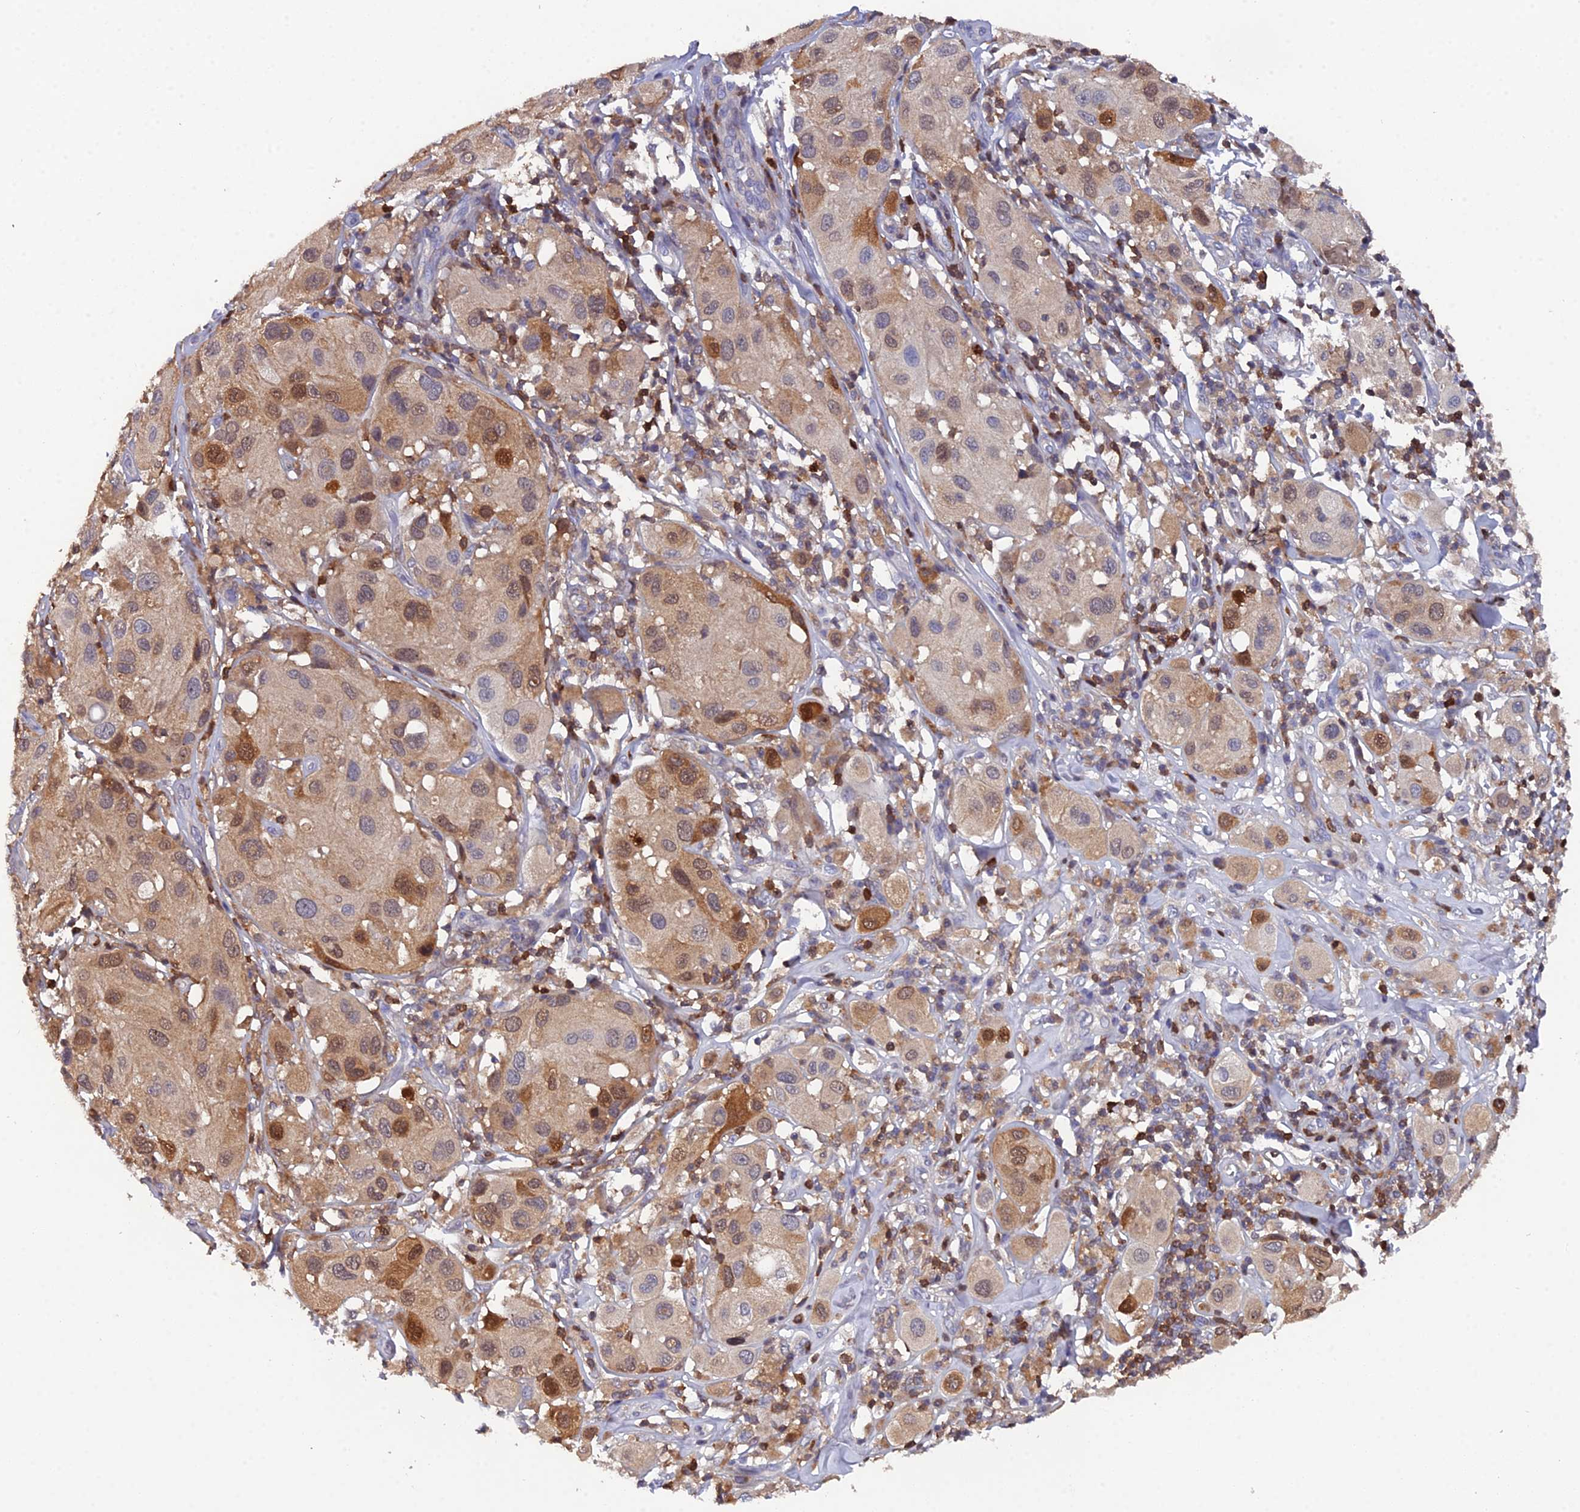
{"staining": {"intensity": "moderate", "quantity": "25%-75%", "location": "cytoplasmic/membranous,nuclear"}, "tissue": "melanoma", "cell_type": "Tumor cells", "image_type": "cancer", "snomed": [{"axis": "morphology", "description": "Malignant melanoma, Metastatic site"}, {"axis": "topography", "description": "Skin"}], "caption": "A medium amount of moderate cytoplasmic/membranous and nuclear staining is present in approximately 25%-75% of tumor cells in melanoma tissue.", "gene": "GALK2", "patient": {"sex": "male", "age": 41}}